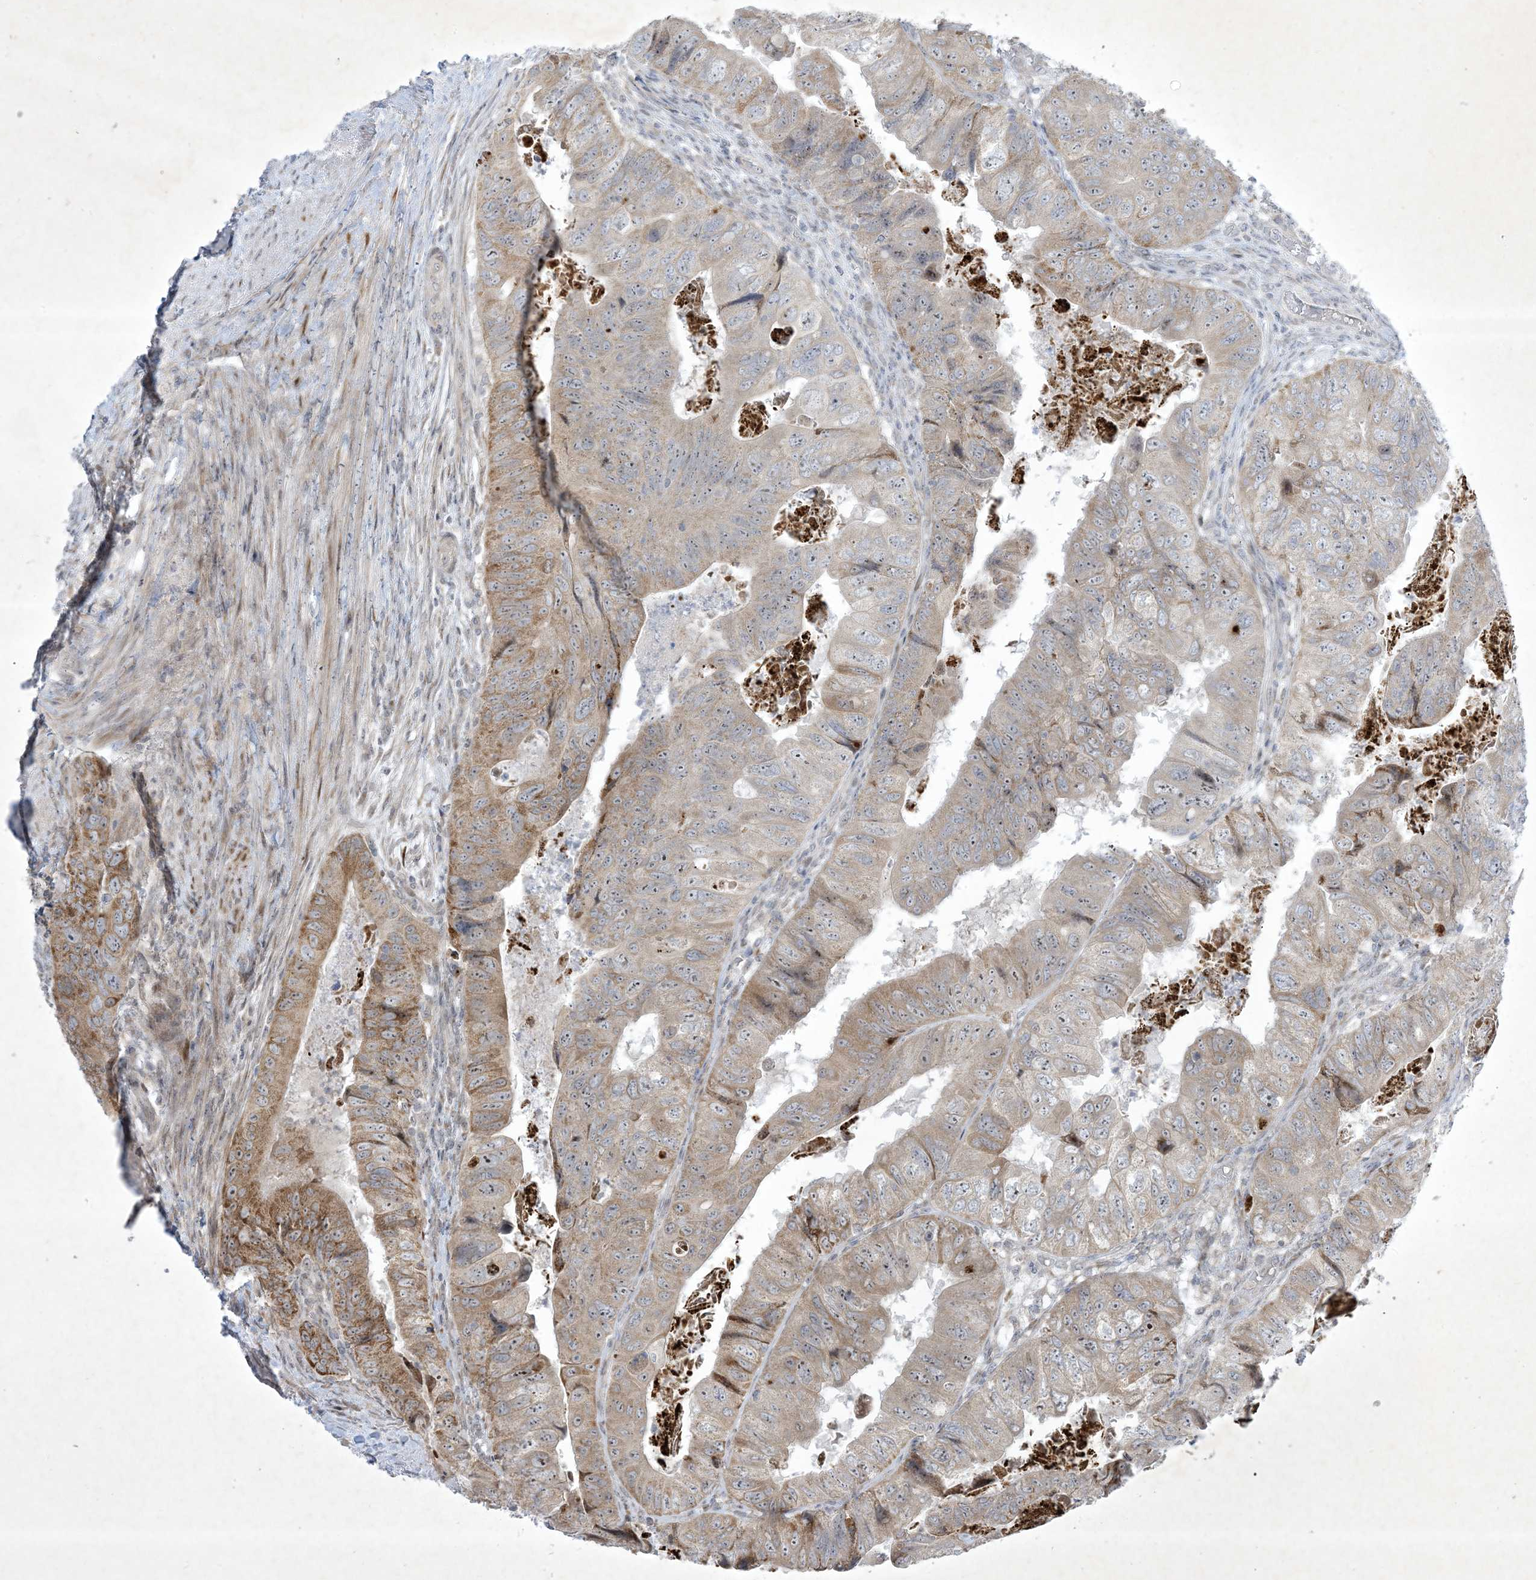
{"staining": {"intensity": "moderate", "quantity": "<25%", "location": "cytoplasmic/membranous"}, "tissue": "colorectal cancer", "cell_type": "Tumor cells", "image_type": "cancer", "snomed": [{"axis": "morphology", "description": "Adenocarcinoma, NOS"}, {"axis": "topography", "description": "Rectum"}], "caption": "Immunohistochemistry (IHC) image of neoplastic tissue: colorectal cancer (adenocarcinoma) stained using immunohistochemistry displays low levels of moderate protein expression localized specifically in the cytoplasmic/membranous of tumor cells, appearing as a cytoplasmic/membranous brown color.", "gene": "SOGA3", "patient": {"sex": "male", "age": 63}}